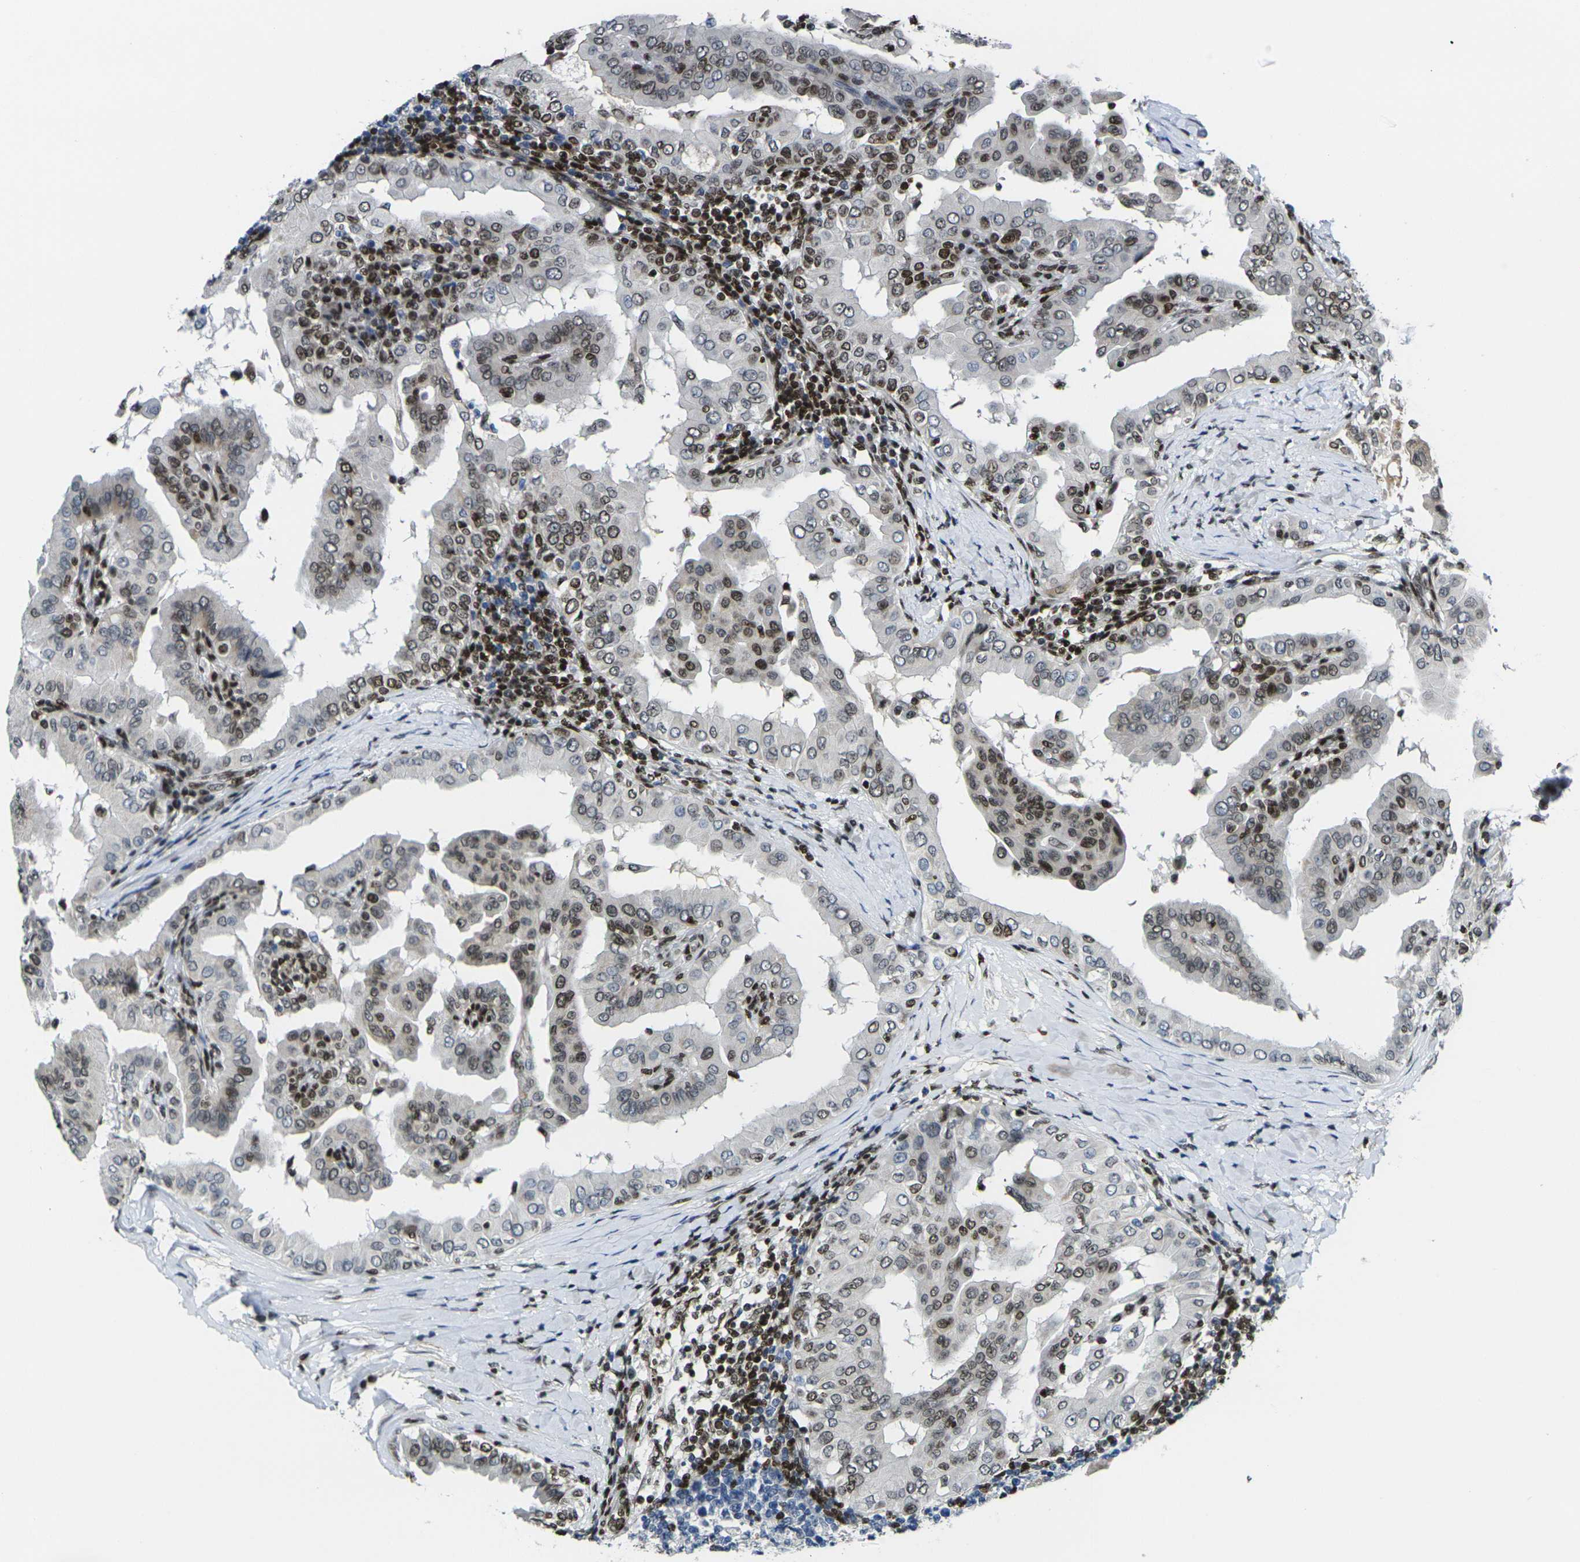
{"staining": {"intensity": "moderate", "quantity": "25%-75%", "location": "nuclear"}, "tissue": "thyroid cancer", "cell_type": "Tumor cells", "image_type": "cancer", "snomed": [{"axis": "morphology", "description": "Papillary adenocarcinoma, NOS"}, {"axis": "topography", "description": "Thyroid gland"}], "caption": "Immunohistochemistry photomicrograph of human thyroid cancer stained for a protein (brown), which shows medium levels of moderate nuclear expression in approximately 25%-75% of tumor cells.", "gene": "H1-10", "patient": {"sex": "male", "age": 33}}